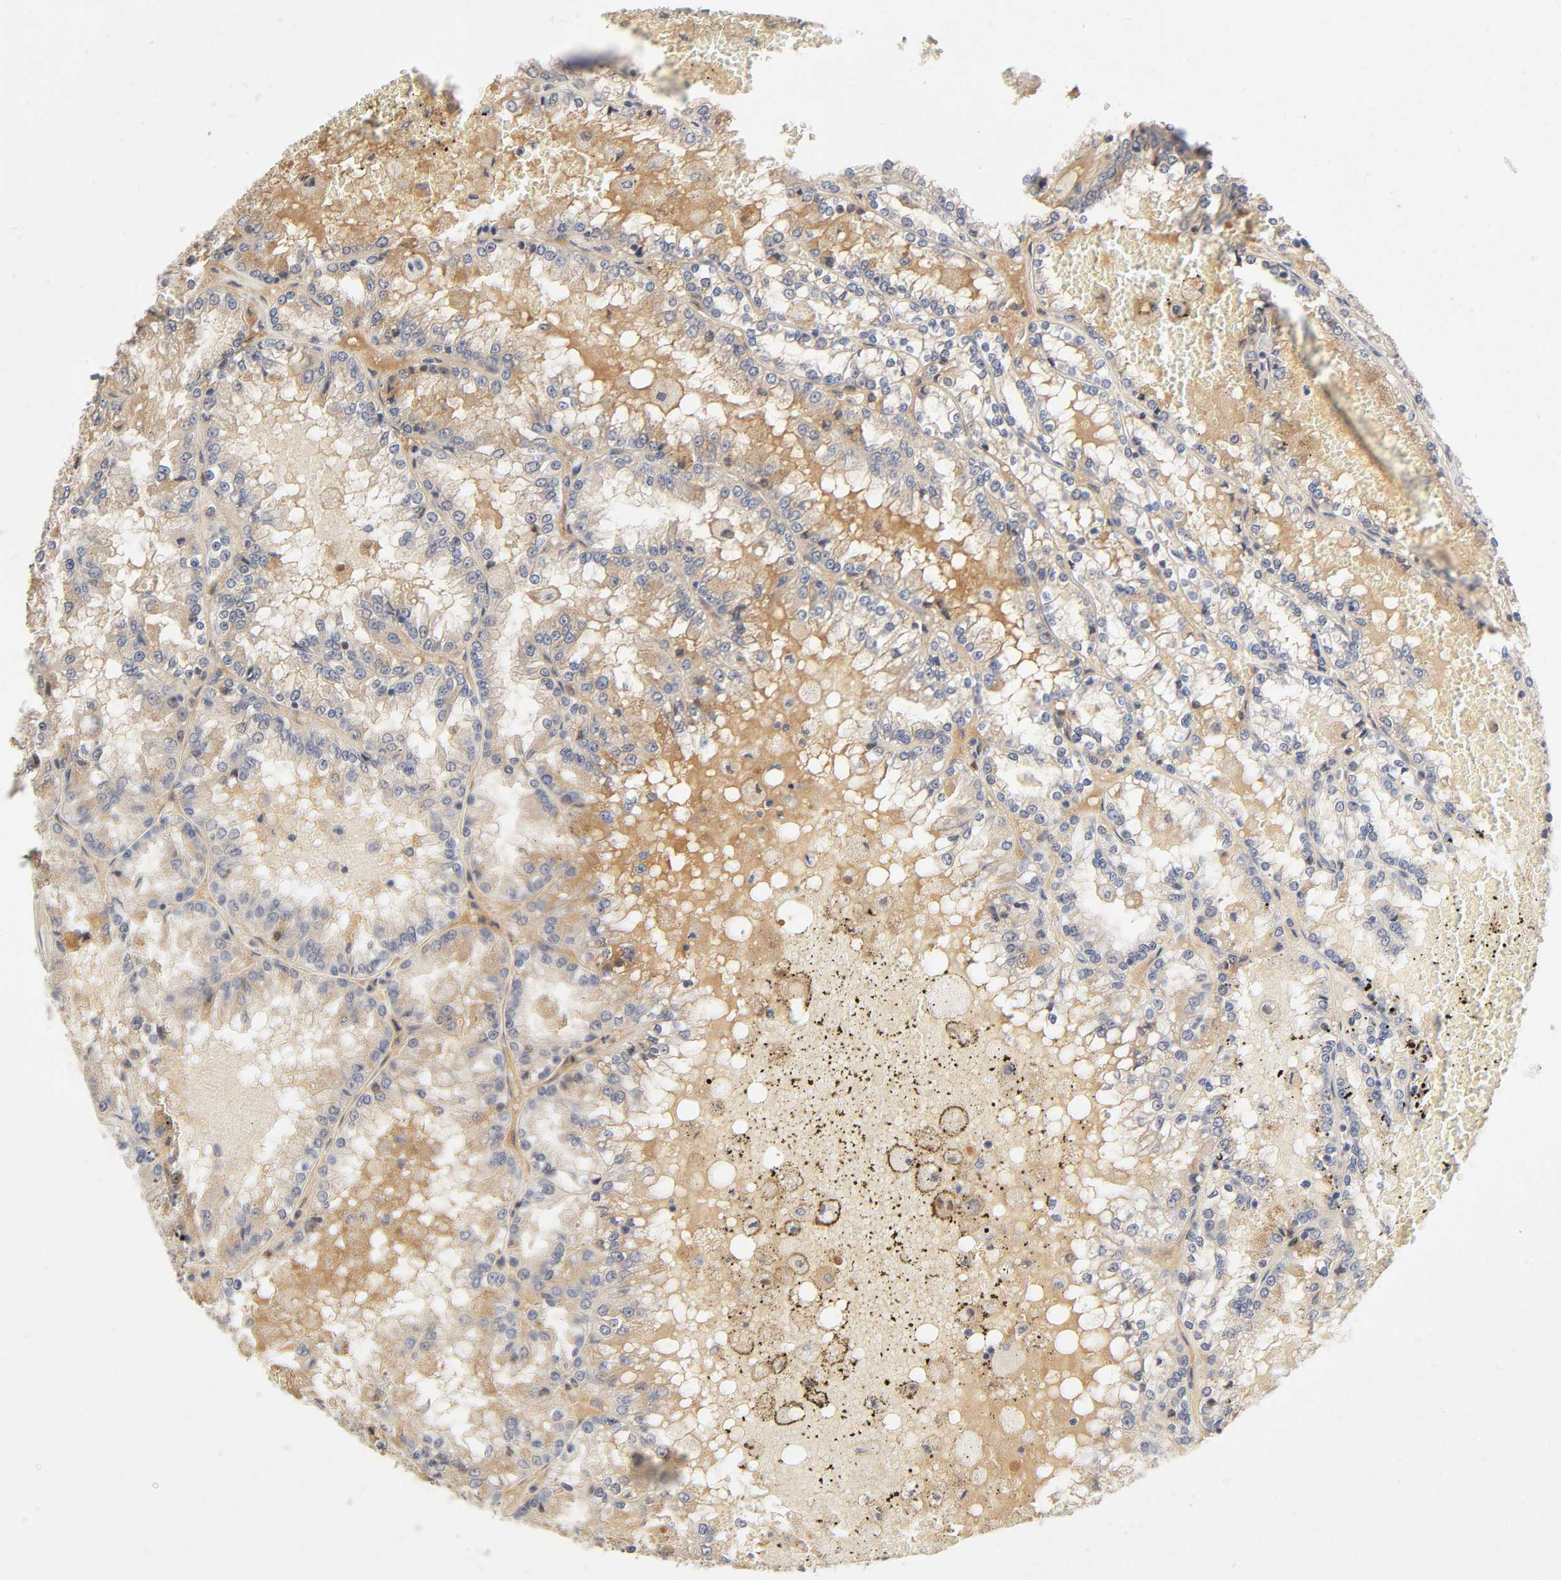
{"staining": {"intensity": "moderate", "quantity": "25%-75%", "location": "cytoplasmic/membranous"}, "tissue": "renal cancer", "cell_type": "Tumor cells", "image_type": "cancer", "snomed": [{"axis": "morphology", "description": "Adenocarcinoma, NOS"}, {"axis": "topography", "description": "Kidney"}], "caption": "Immunohistochemistry (IHC) micrograph of neoplastic tissue: human renal cancer (adenocarcinoma) stained using IHC displays medium levels of moderate protein expression localized specifically in the cytoplasmic/membranous of tumor cells, appearing as a cytoplasmic/membranous brown color.", "gene": "CPB2", "patient": {"sex": "female", "age": 56}}